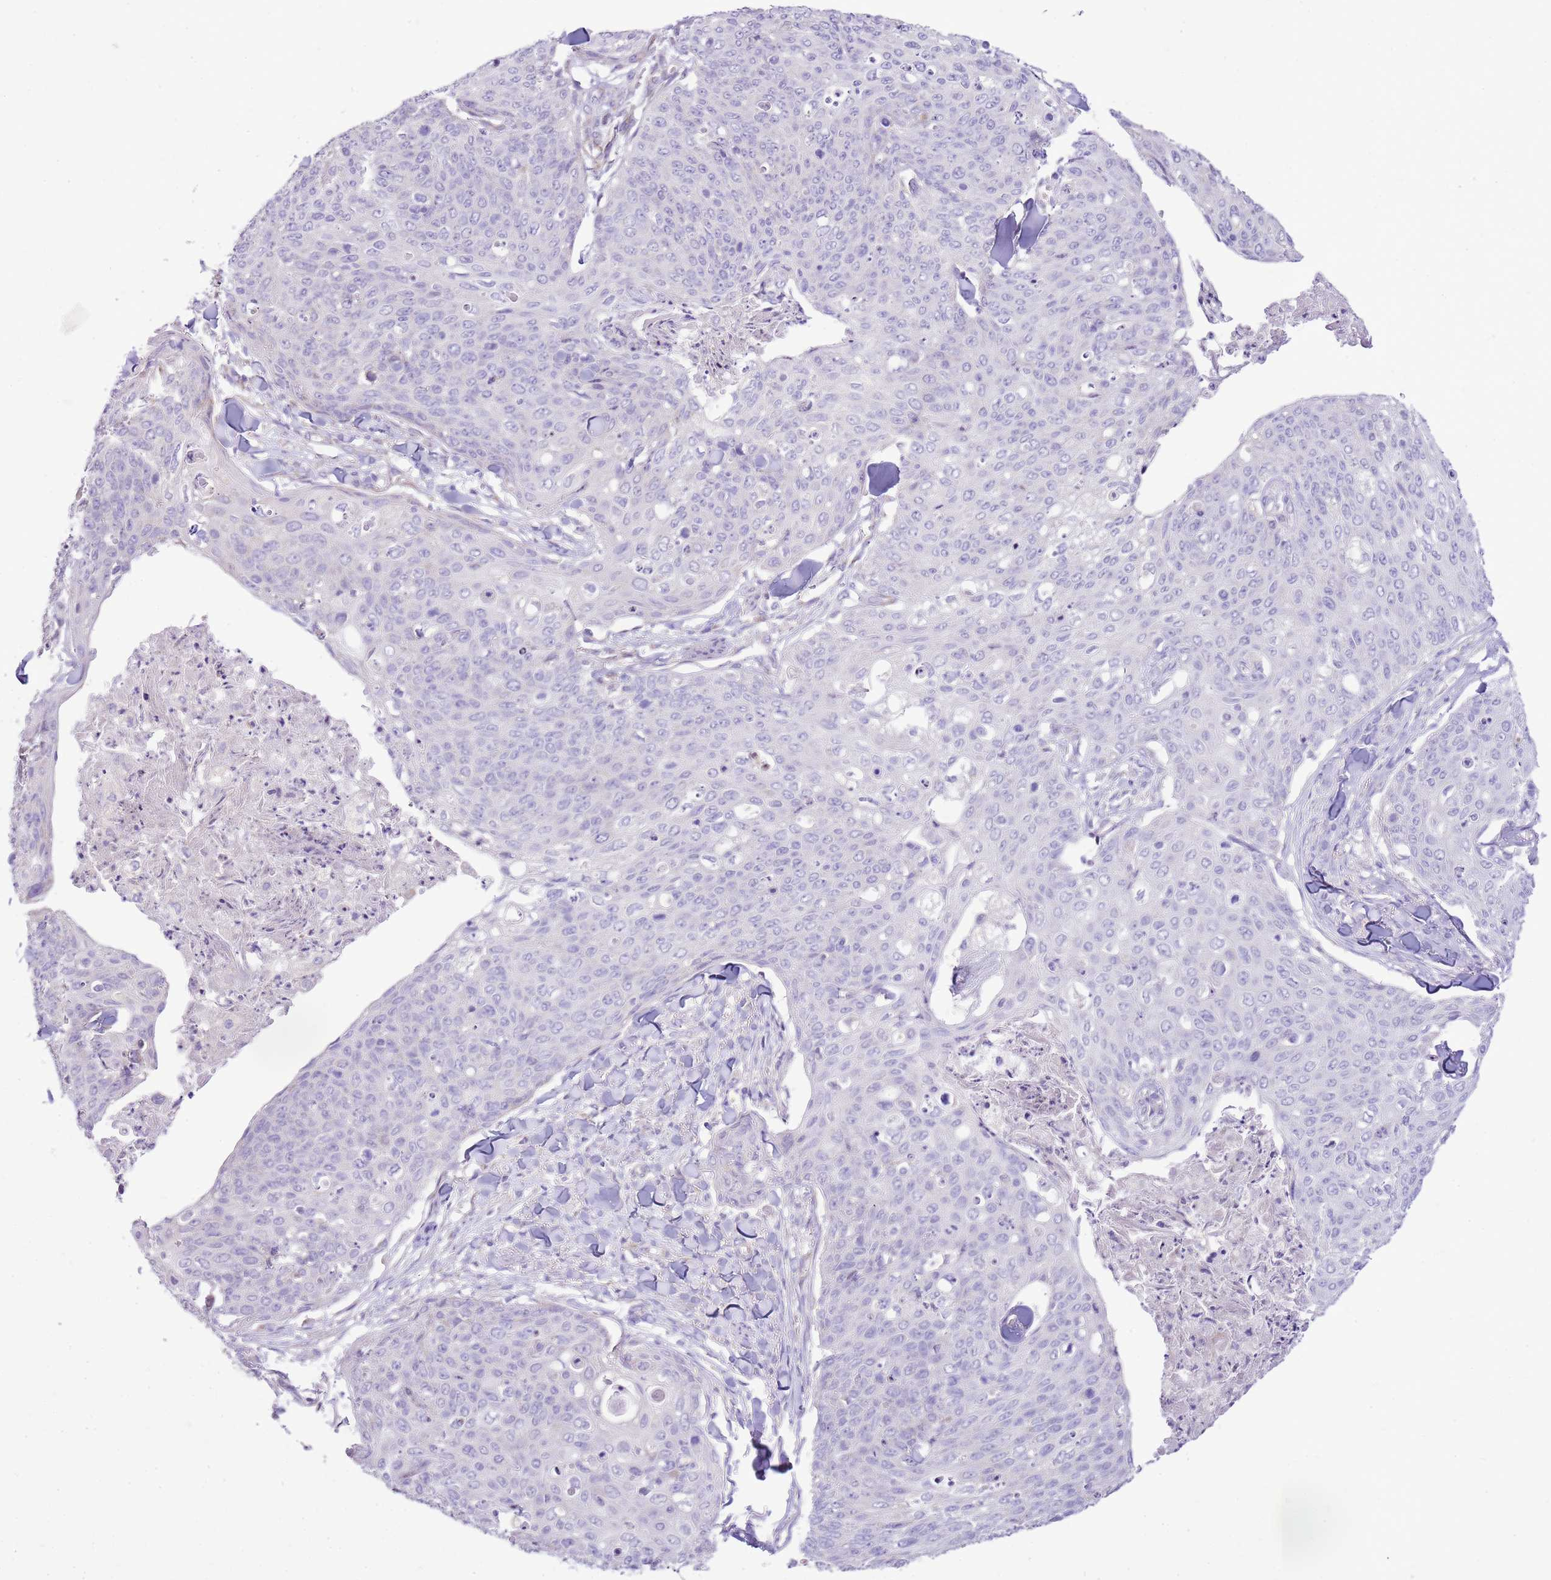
{"staining": {"intensity": "negative", "quantity": "none", "location": "none"}, "tissue": "skin cancer", "cell_type": "Tumor cells", "image_type": "cancer", "snomed": [{"axis": "morphology", "description": "Squamous cell carcinoma, NOS"}, {"axis": "topography", "description": "Skin"}, {"axis": "topography", "description": "Vulva"}], "caption": "Protein analysis of skin cancer exhibits no significant staining in tumor cells.", "gene": "OAZ2", "patient": {"sex": "female", "age": 85}}